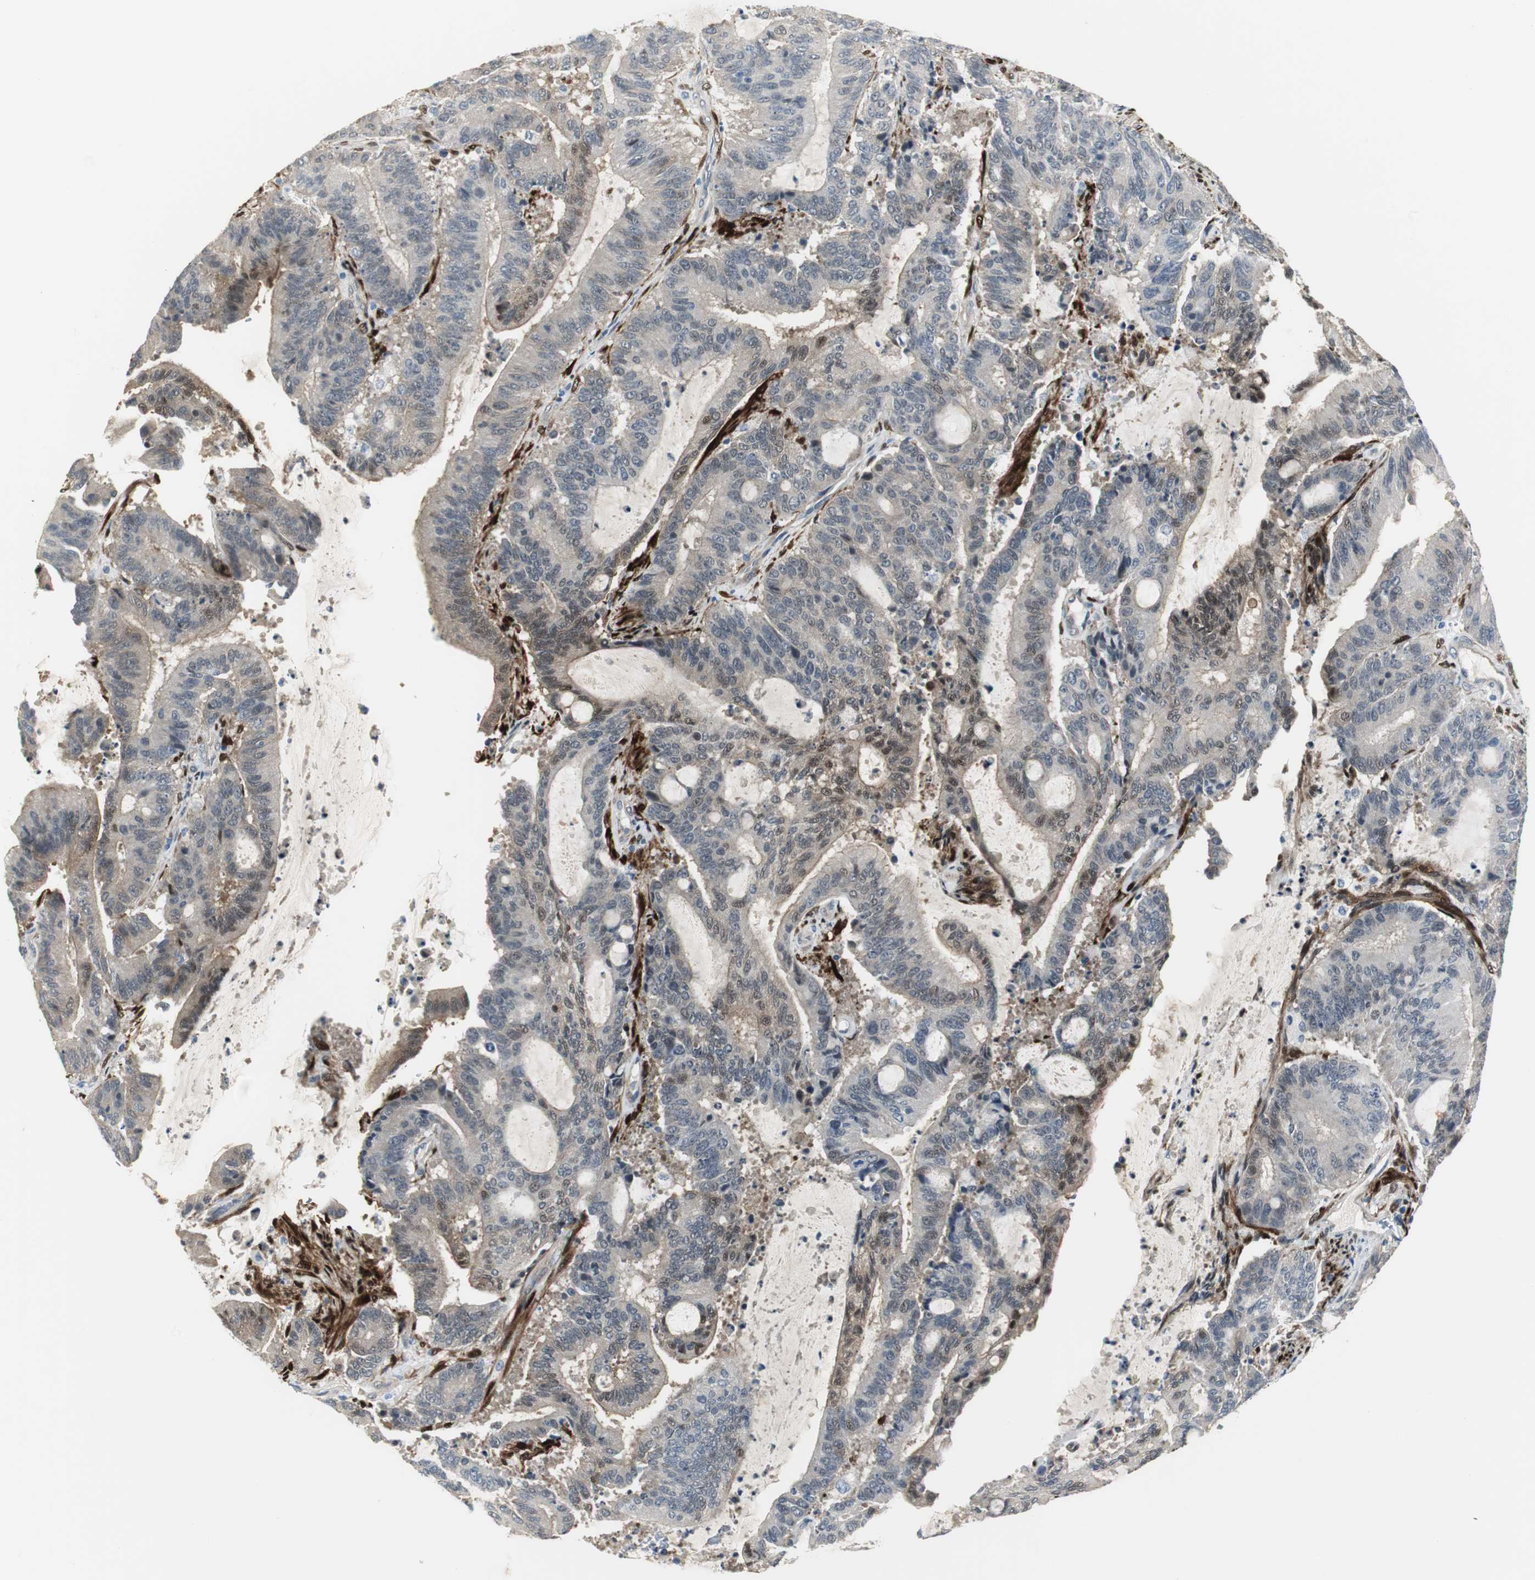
{"staining": {"intensity": "weak", "quantity": "<25%", "location": "cytoplasmic/membranous,nuclear"}, "tissue": "liver cancer", "cell_type": "Tumor cells", "image_type": "cancer", "snomed": [{"axis": "morphology", "description": "Cholangiocarcinoma"}, {"axis": "topography", "description": "Liver"}], "caption": "Cholangiocarcinoma (liver) was stained to show a protein in brown. There is no significant expression in tumor cells.", "gene": "FHL2", "patient": {"sex": "female", "age": 73}}